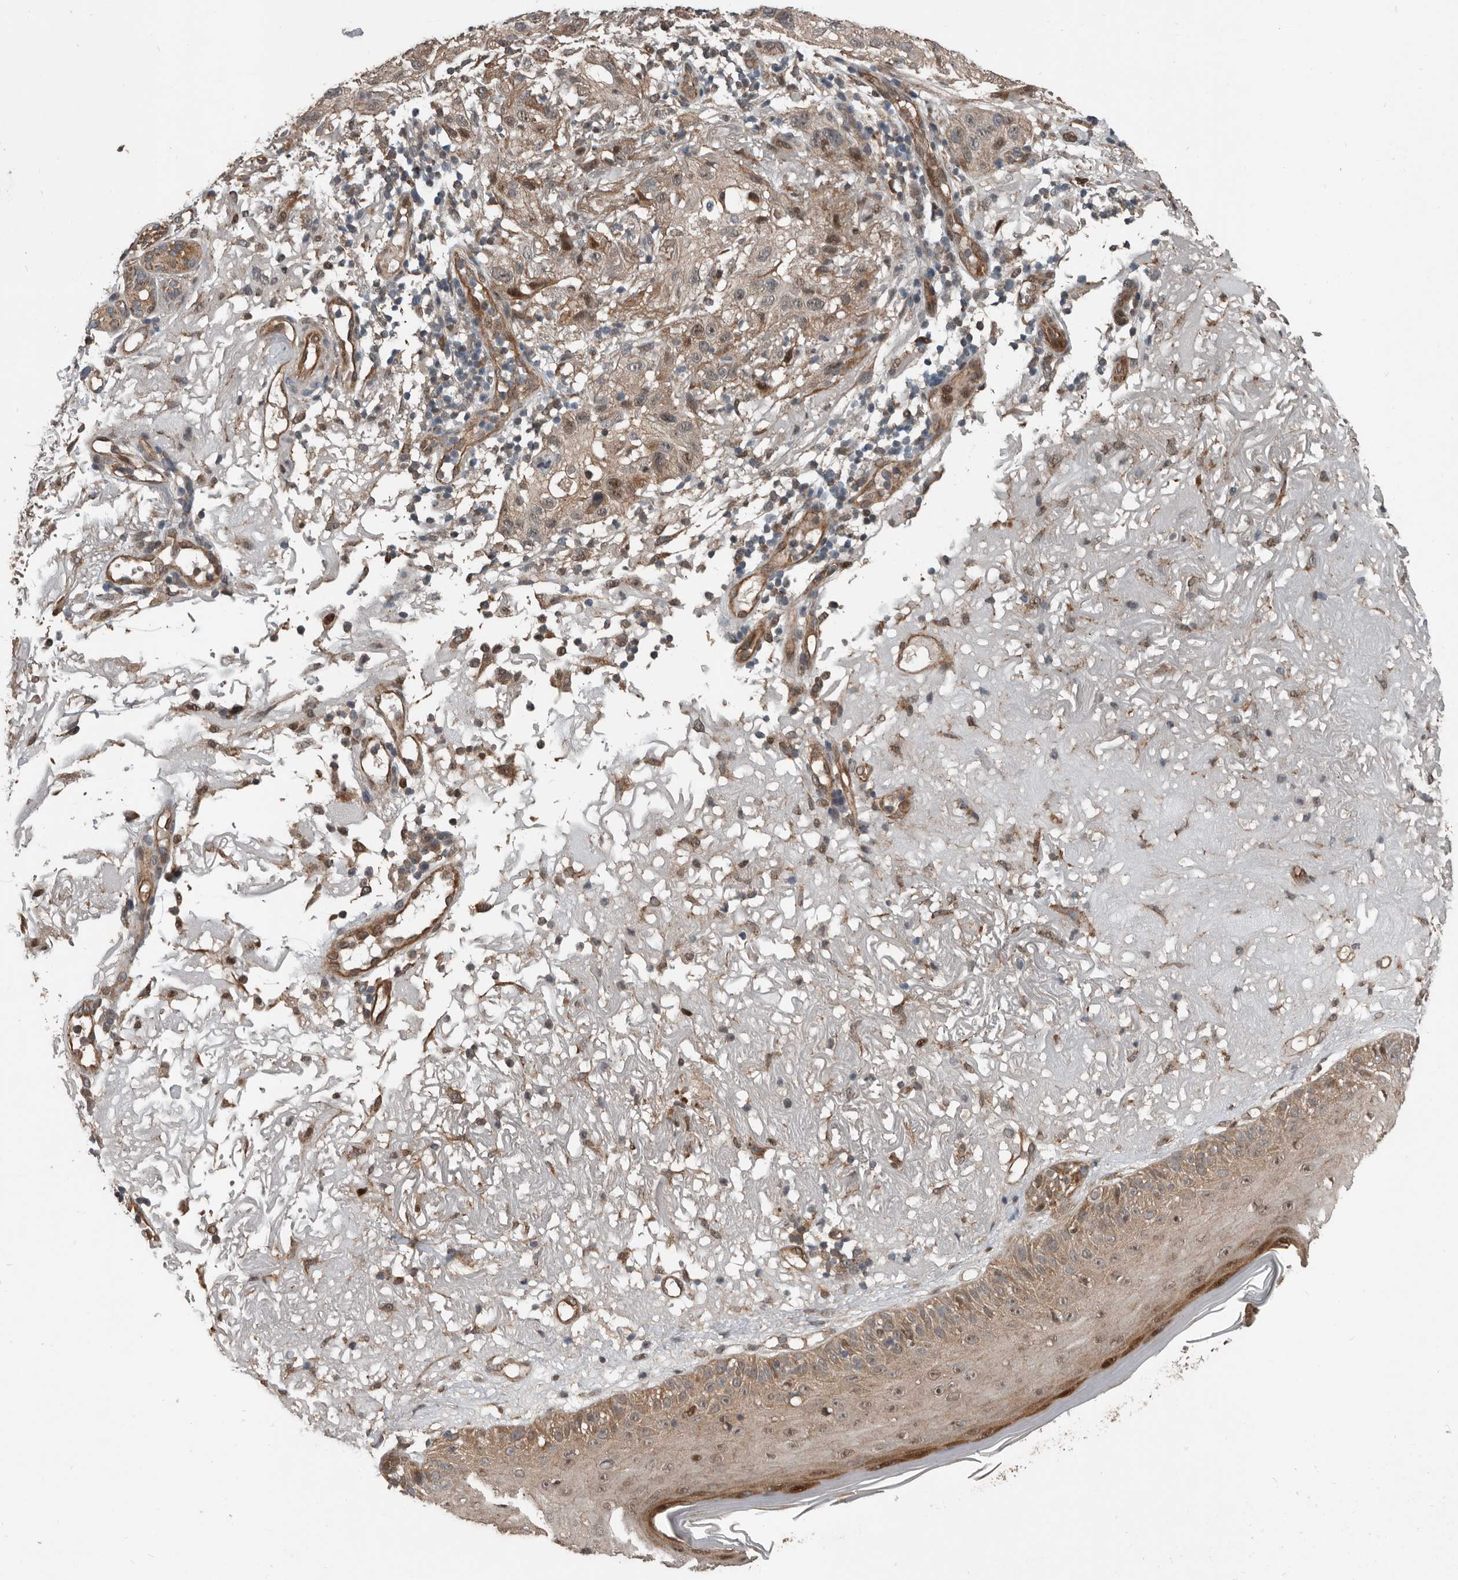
{"staining": {"intensity": "moderate", "quantity": ">75%", "location": "cytoplasmic/membranous,nuclear"}, "tissue": "skin cancer", "cell_type": "Tumor cells", "image_type": "cancer", "snomed": [{"axis": "morphology", "description": "Normal tissue, NOS"}, {"axis": "morphology", "description": "Squamous cell carcinoma, NOS"}, {"axis": "topography", "description": "Skin"}], "caption": "This histopathology image reveals immunohistochemistry staining of skin cancer, with medium moderate cytoplasmic/membranous and nuclear staining in approximately >75% of tumor cells.", "gene": "YOD1", "patient": {"sex": "female", "age": 96}}